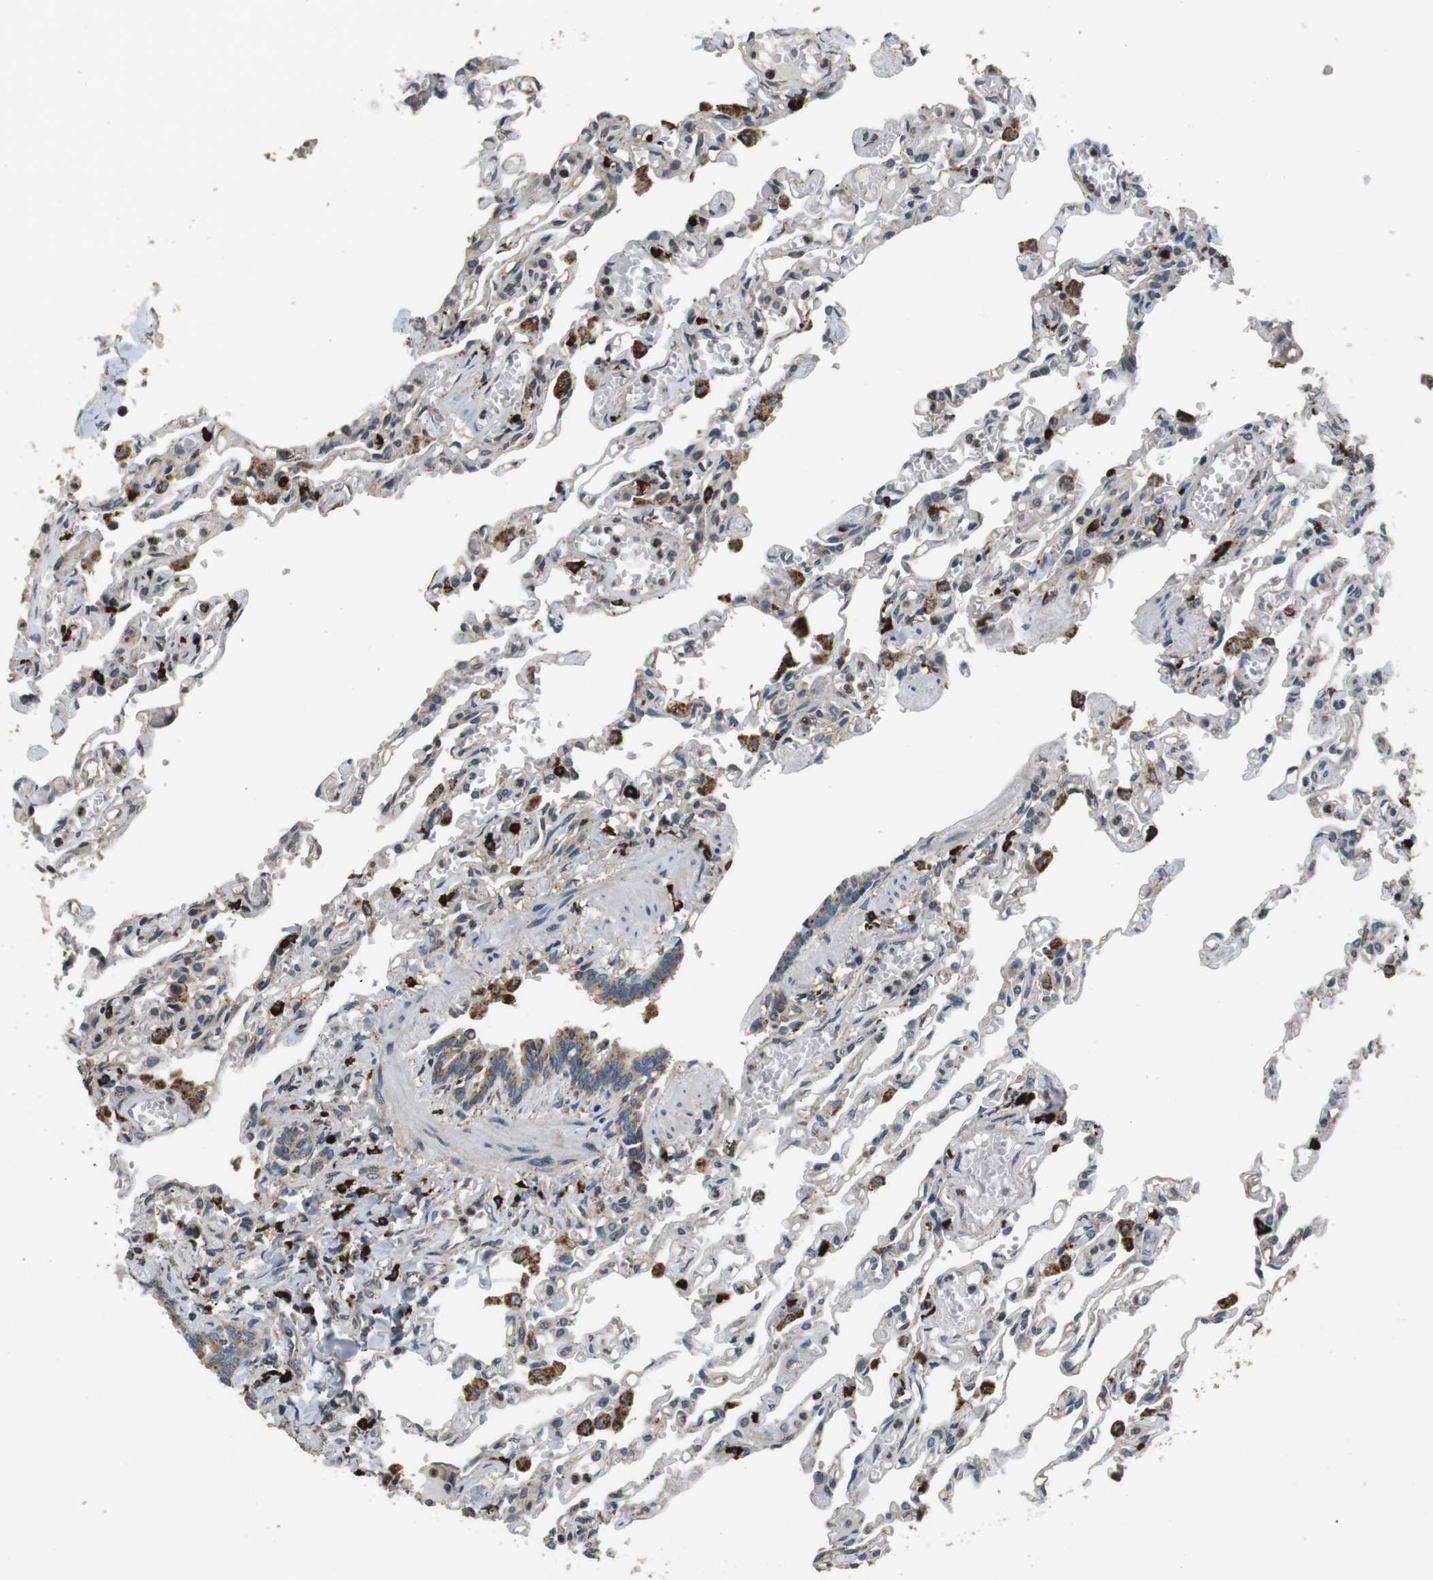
{"staining": {"intensity": "weak", "quantity": "25%-75%", "location": "cytoplasmic/membranous"}, "tissue": "lung", "cell_type": "Alveolar cells", "image_type": "normal", "snomed": [{"axis": "morphology", "description": "Normal tissue, NOS"}, {"axis": "topography", "description": "Lung"}], "caption": "Immunohistochemical staining of normal human lung shows weak cytoplasmic/membranous protein positivity in approximately 25%-75% of alveolar cells. (DAB = brown stain, brightfield microscopy at high magnification).", "gene": "TXNRD1", "patient": {"sex": "male", "age": 21}}